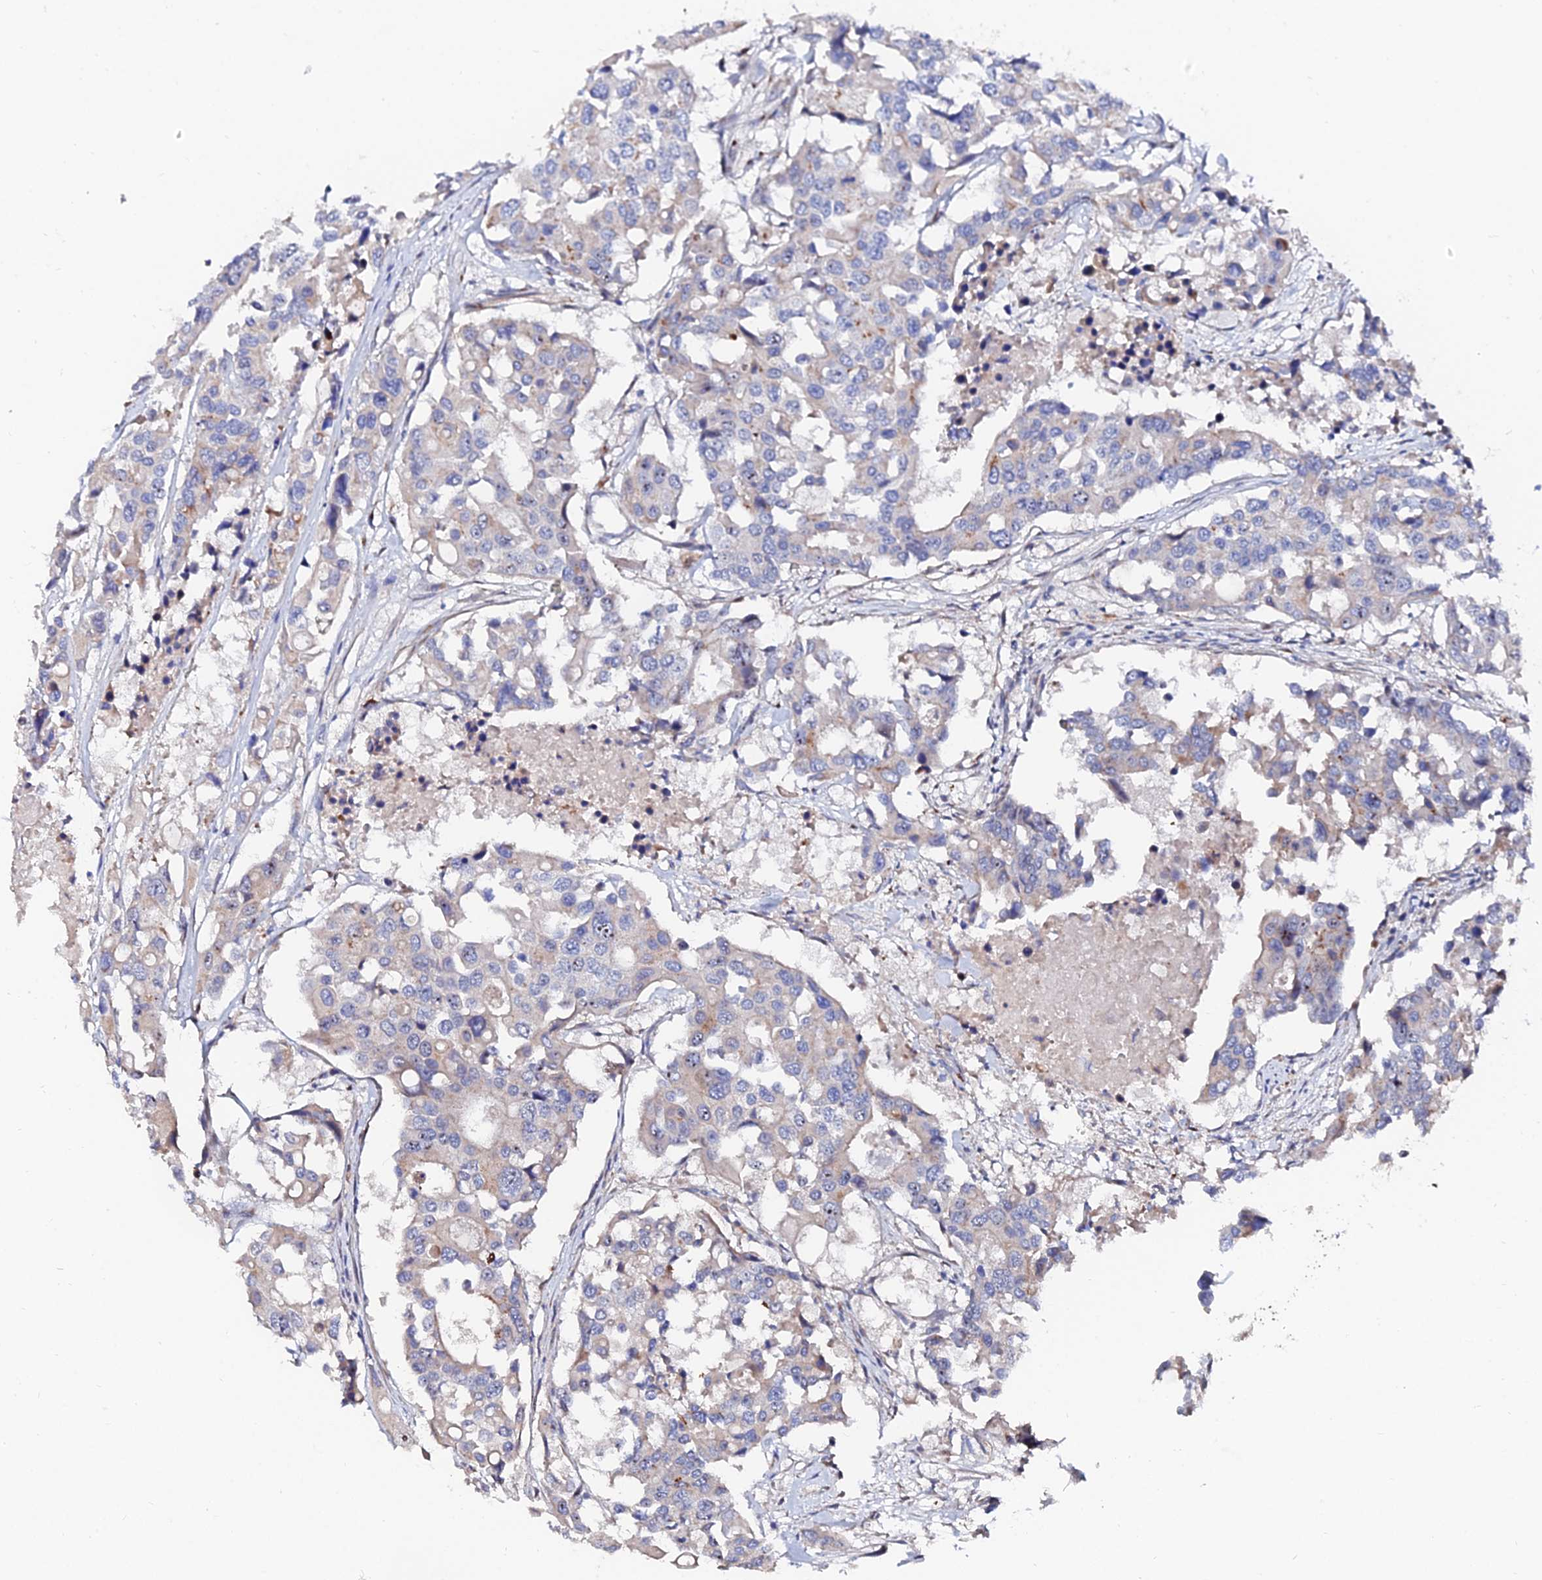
{"staining": {"intensity": "weak", "quantity": "<25%", "location": "cytoplasmic/membranous"}, "tissue": "colorectal cancer", "cell_type": "Tumor cells", "image_type": "cancer", "snomed": [{"axis": "morphology", "description": "Adenocarcinoma, NOS"}, {"axis": "topography", "description": "Colon"}], "caption": "Tumor cells show no significant protein expression in colorectal cancer.", "gene": "BORCS8", "patient": {"sex": "male", "age": 77}}